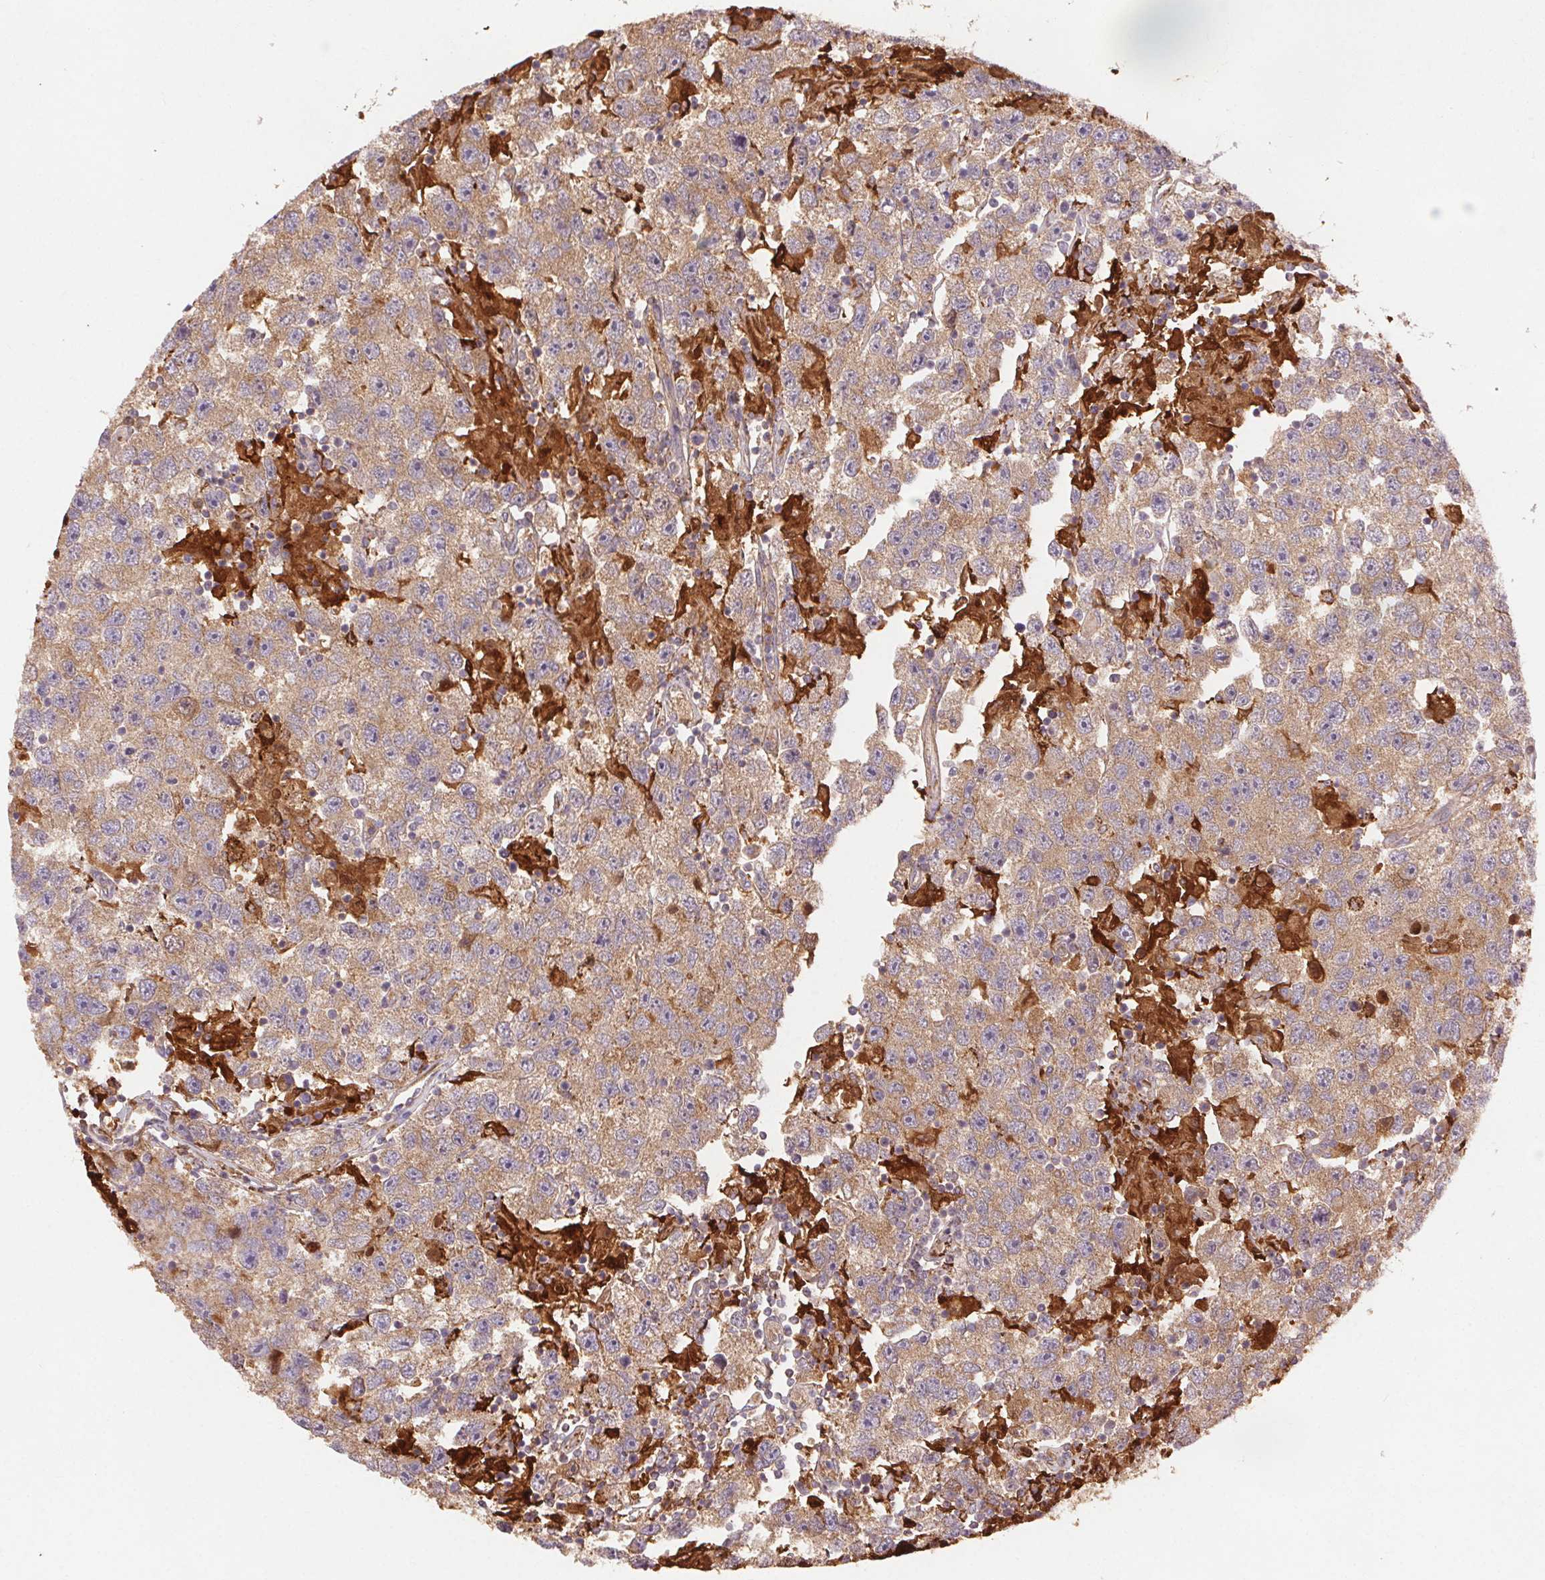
{"staining": {"intensity": "moderate", "quantity": ">75%", "location": "cytoplasmic/membranous"}, "tissue": "testis cancer", "cell_type": "Tumor cells", "image_type": "cancer", "snomed": [{"axis": "morphology", "description": "Seminoma, NOS"}, {"axis": "topography", "description": "Testis"}], "caption": "DAB immunohistochemical staining of seminoma (testis) displays moderate cytoplasmic/membranous protein positivity in about >75% of tumor cells. The staining was performed using DAB (3,3'-diaminobenzidine), with brown indicating positive protein expression. Nuclei are stained blue with hematoxylin.", "gene": "FNBP1L", "patient": {"sex": "male", "age": 26}}